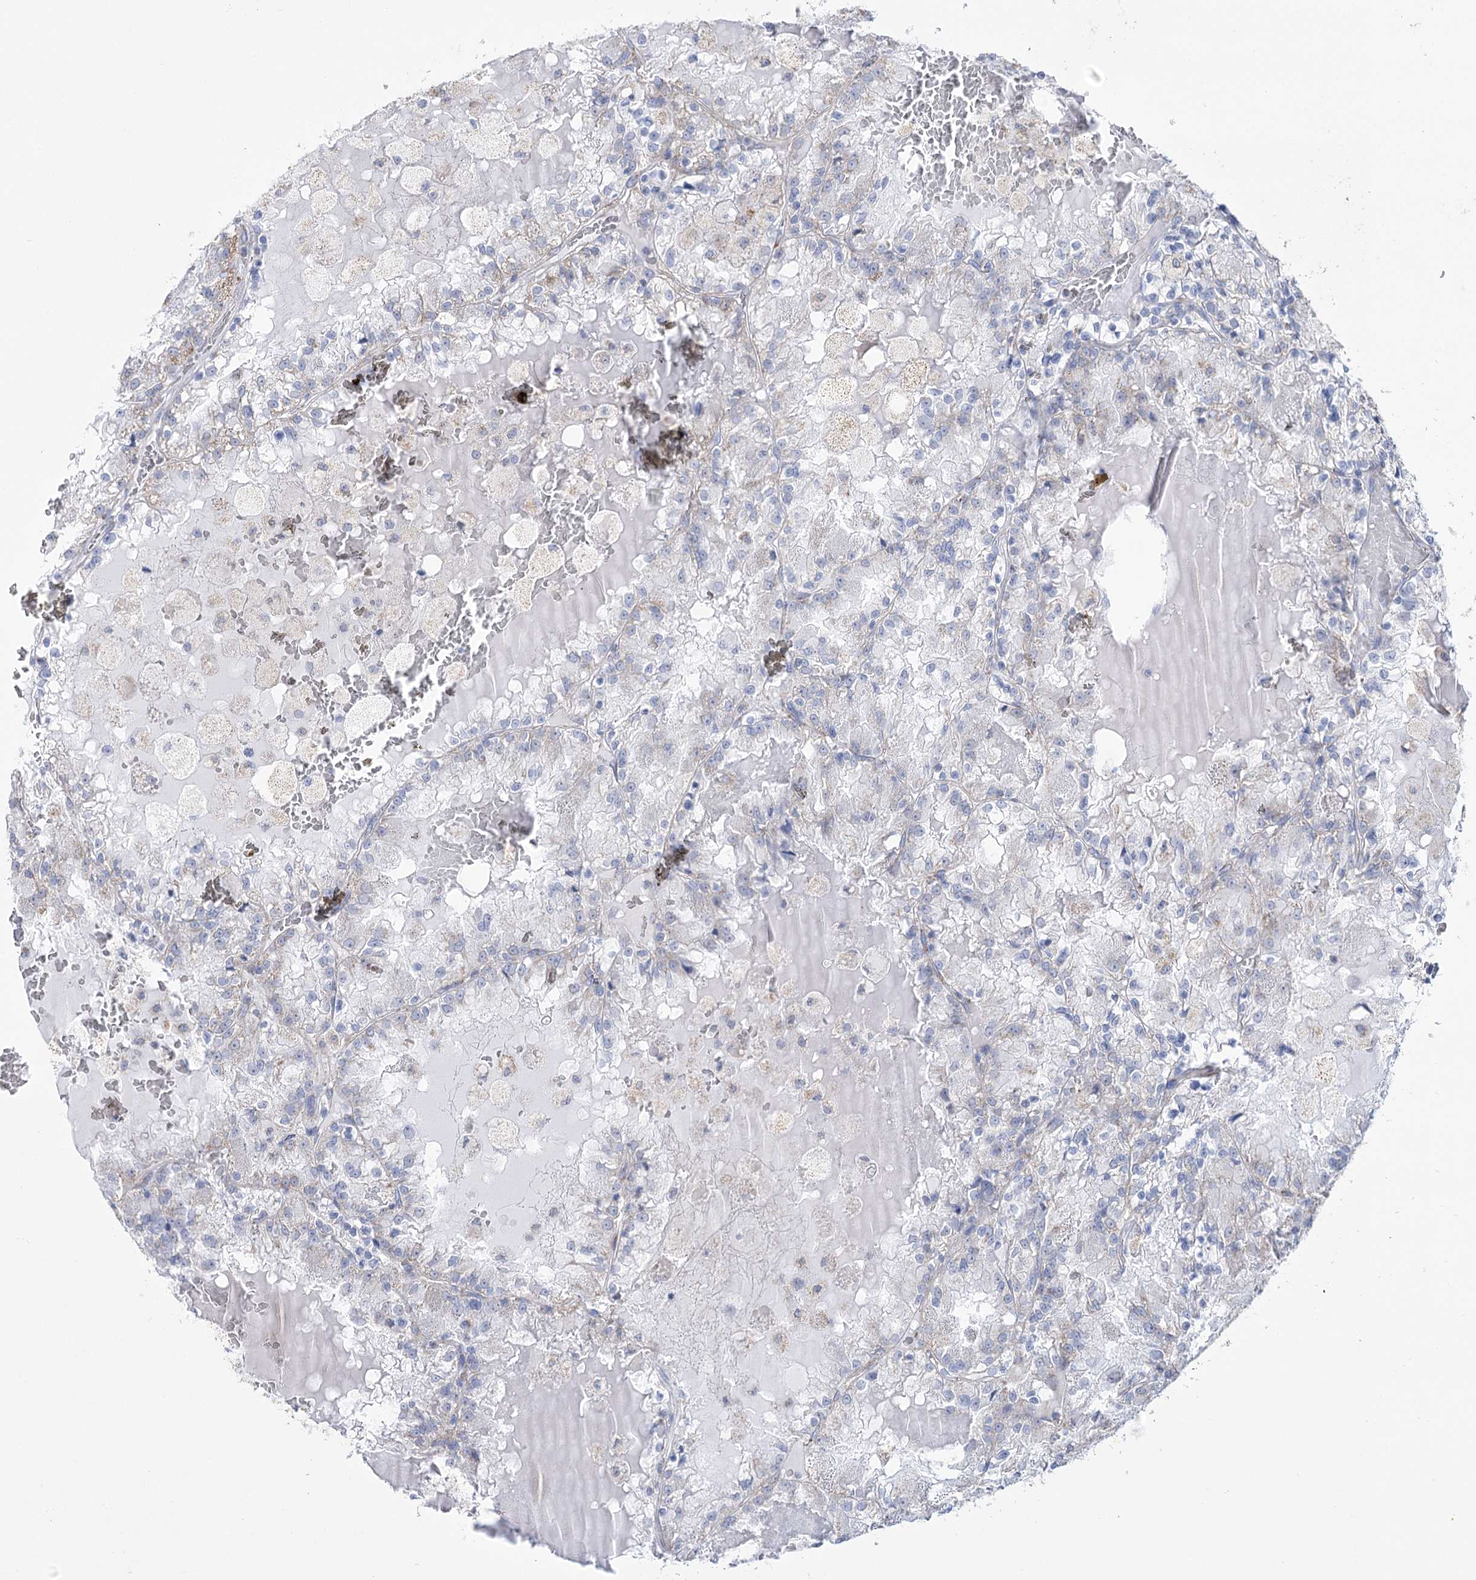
{"staining": {"intensity": "negative", "quantity": "none", "location": "none"}, "tissue": "renal cancer", "cell_type": "Tumor cells", "image_type": "cancer", "snomed": [{"axis": "morphology", "description": "Adenocarcinoma, NOS"}, {"axis": "topography", "description": "Kidney"}], "caption": "Tumor cells show no significant protein staining in adenocarcinoma (renal).", "gene": "PDHB", "patient": {"sex": "female", "age": 56}}